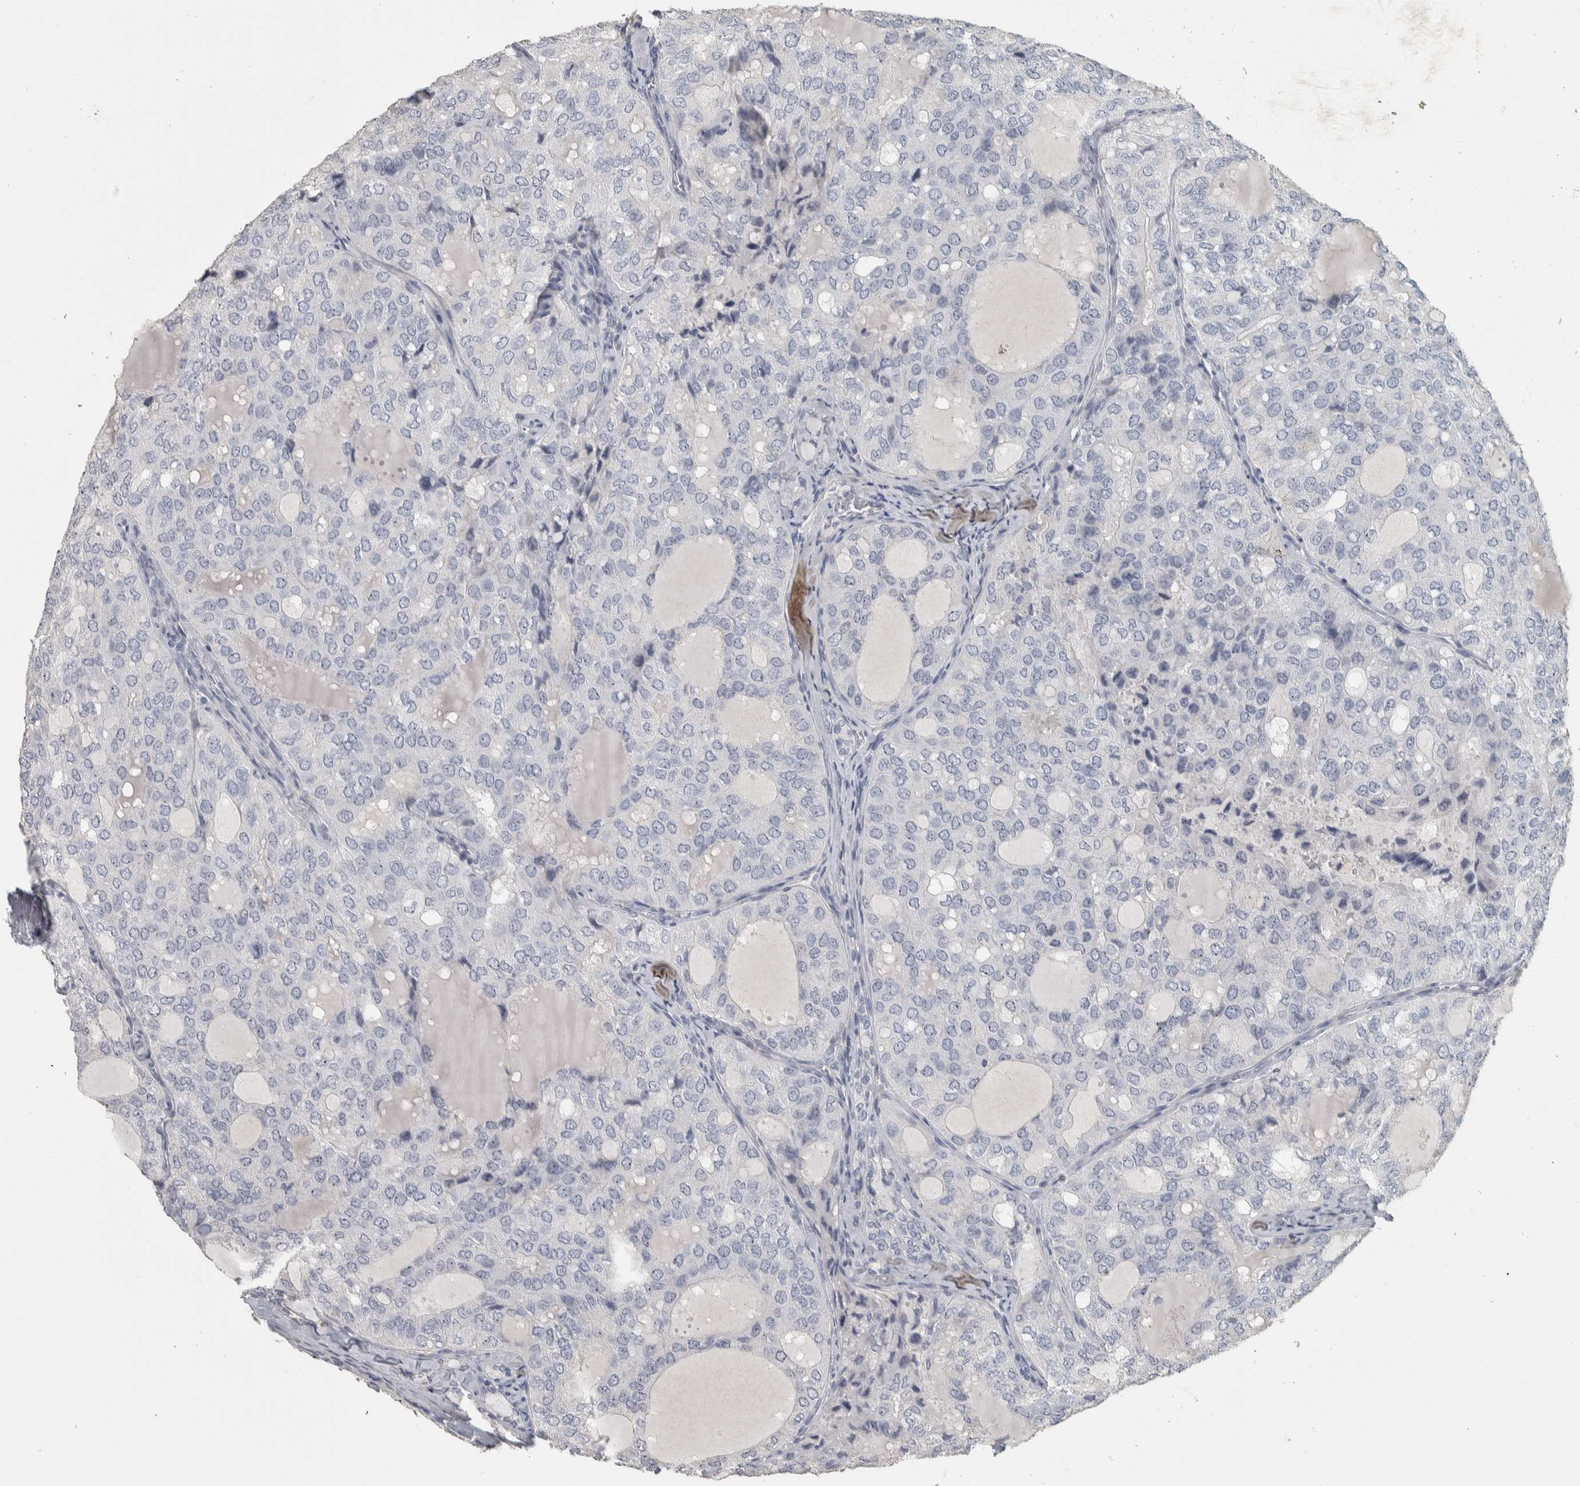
{"staining": {"intensity": "negative", "quantity": "none", "location": "none"}, "tissue": "thyroid cancer", "cell_type": "Tumor cells", "image_type": "cancer", "snomed": [{"axis": "morphology", "description": "Follicular adenoma carcinoma, NOS"}, {"axis": "topography", "description": "Thyroid gland"}], "caption": "Immunohistochemical staining of follicular adenoma carcinoma (thyroid) demonstrates no significant staining in tumor cells. Nuclei are stained in blue.", "gene": "DCAF10", "patient": {"sex": "male", "age": 75}}